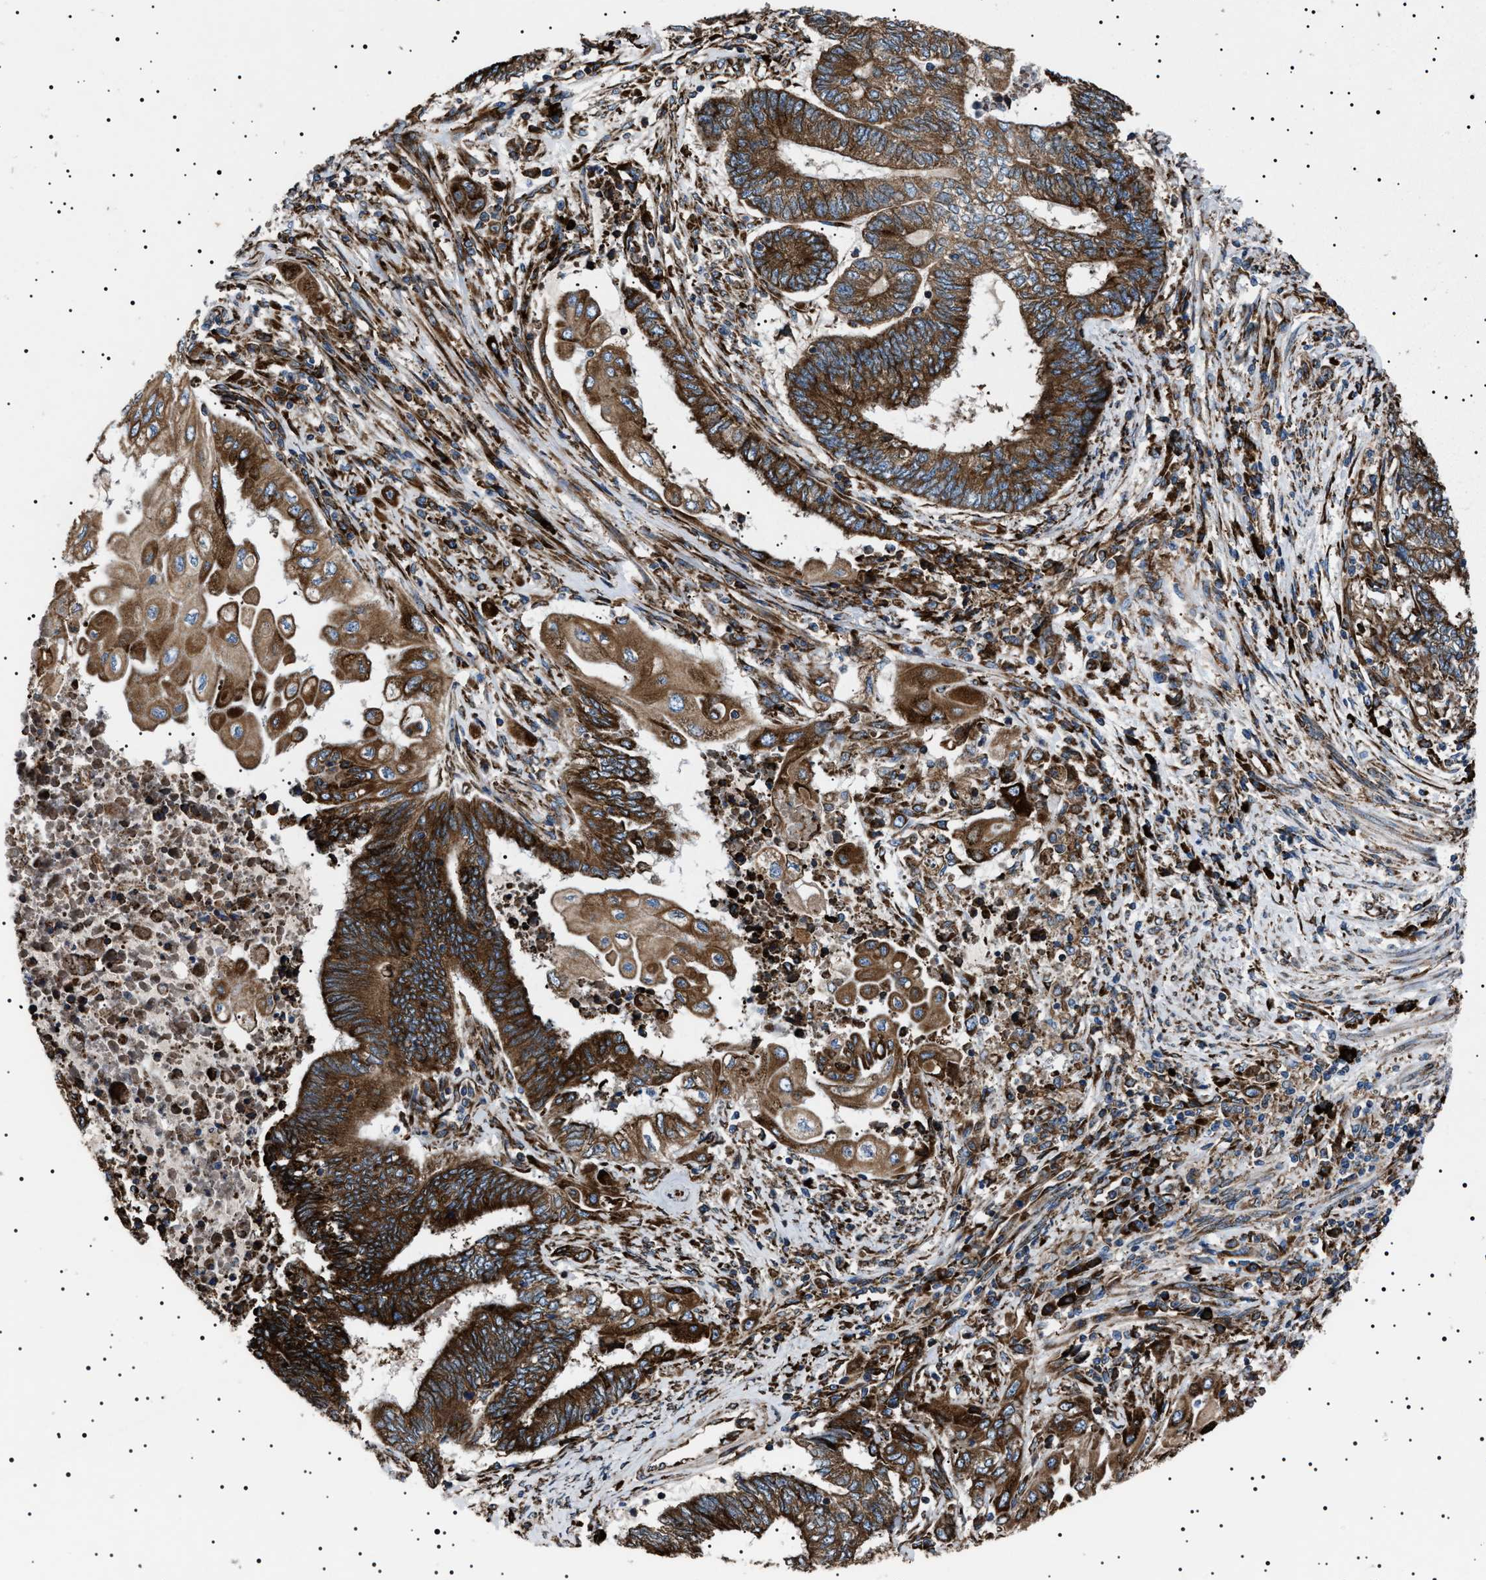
{"staining": {"intensity": "strong", "quantity": ">75%", "location": "cytoplasmic/membranous"}, "tissue": "endometrial cancer", "cell_type": "Tumor cells", "image_type": "cancer", "snomed": [{"axis": "morphology", "description": "Adenocarcinoma, NOS"}, {"axis": "topography", "description": "Uterus"}, {"axis": "topography", "description": "Endometrium"}], "caption": "The image demonstrates a brown stain indicating the presence of a protein in the cytoplasmic/membranous of tumor cells in adenocarcinoma (endometrial). Using DAB (3,3'-diaminobenzidine) (brown) and hematoxylin (blue) stains, captured at high magnification using brightfield microscopy.", "gene": "TOP1MT", "patient": {"sex": "female", "age": 70}}